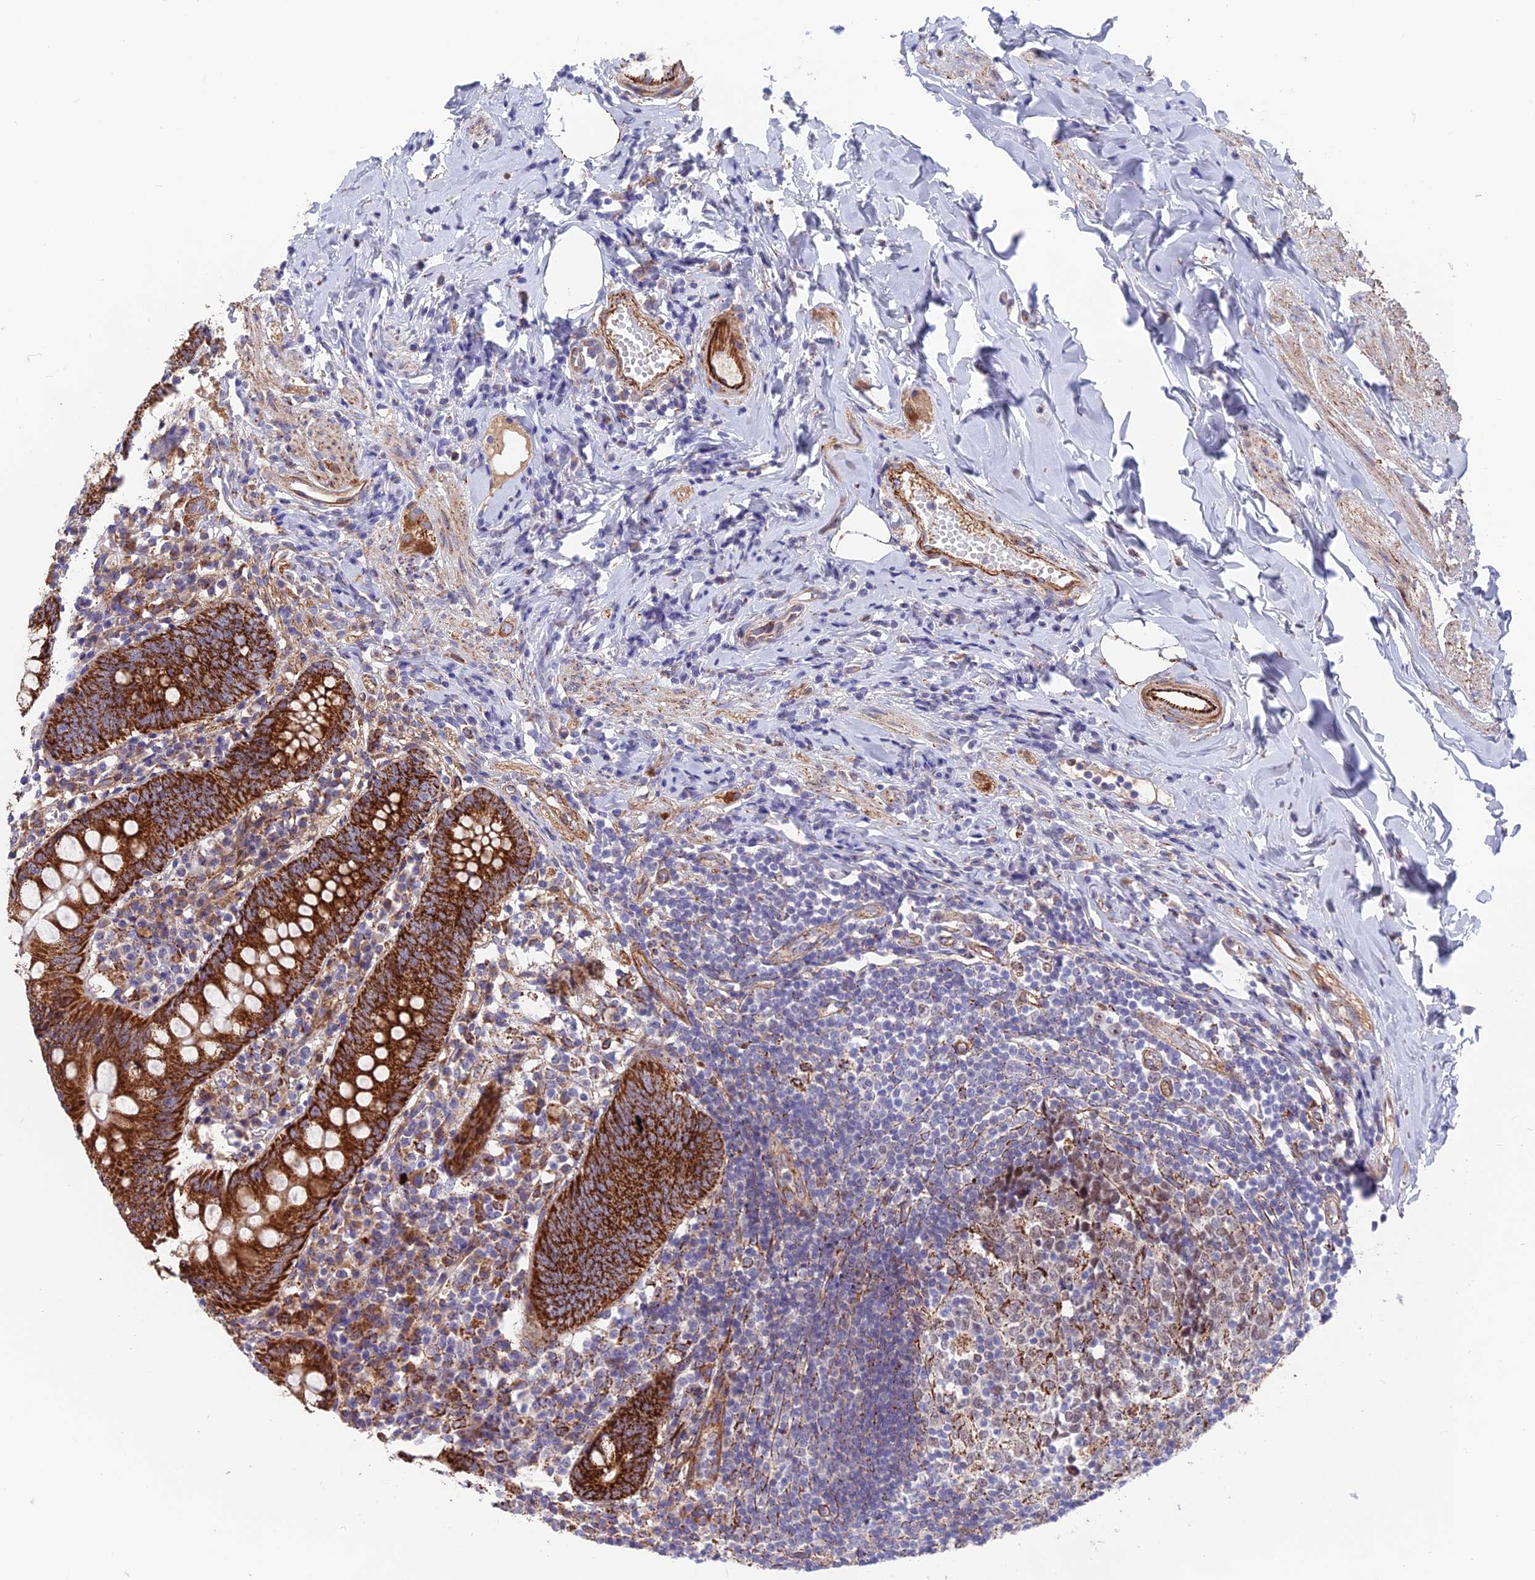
{"staining": {"intensity": "strong", "quantity": ">75%", "location": "cytoplasmic/membranous"}, "tissue": "appendix", "cell_type": "Glandular cells", "image_type": "normal", "snomed": [{"axis": "morphology", "description": "Normal tissue, NOS"}, {"axis": "topography", "description": "Appendix"}], "caption": "Immunohistochemistry (IHC) photomicrograph of normal appendix stained for a protein (brown), which displays high levels of strong cytoplasmic/membranous positivity in about >75% of glandular cells.", "gene": "TIGD6", "patient": {"sex": "female", "age": 54}}